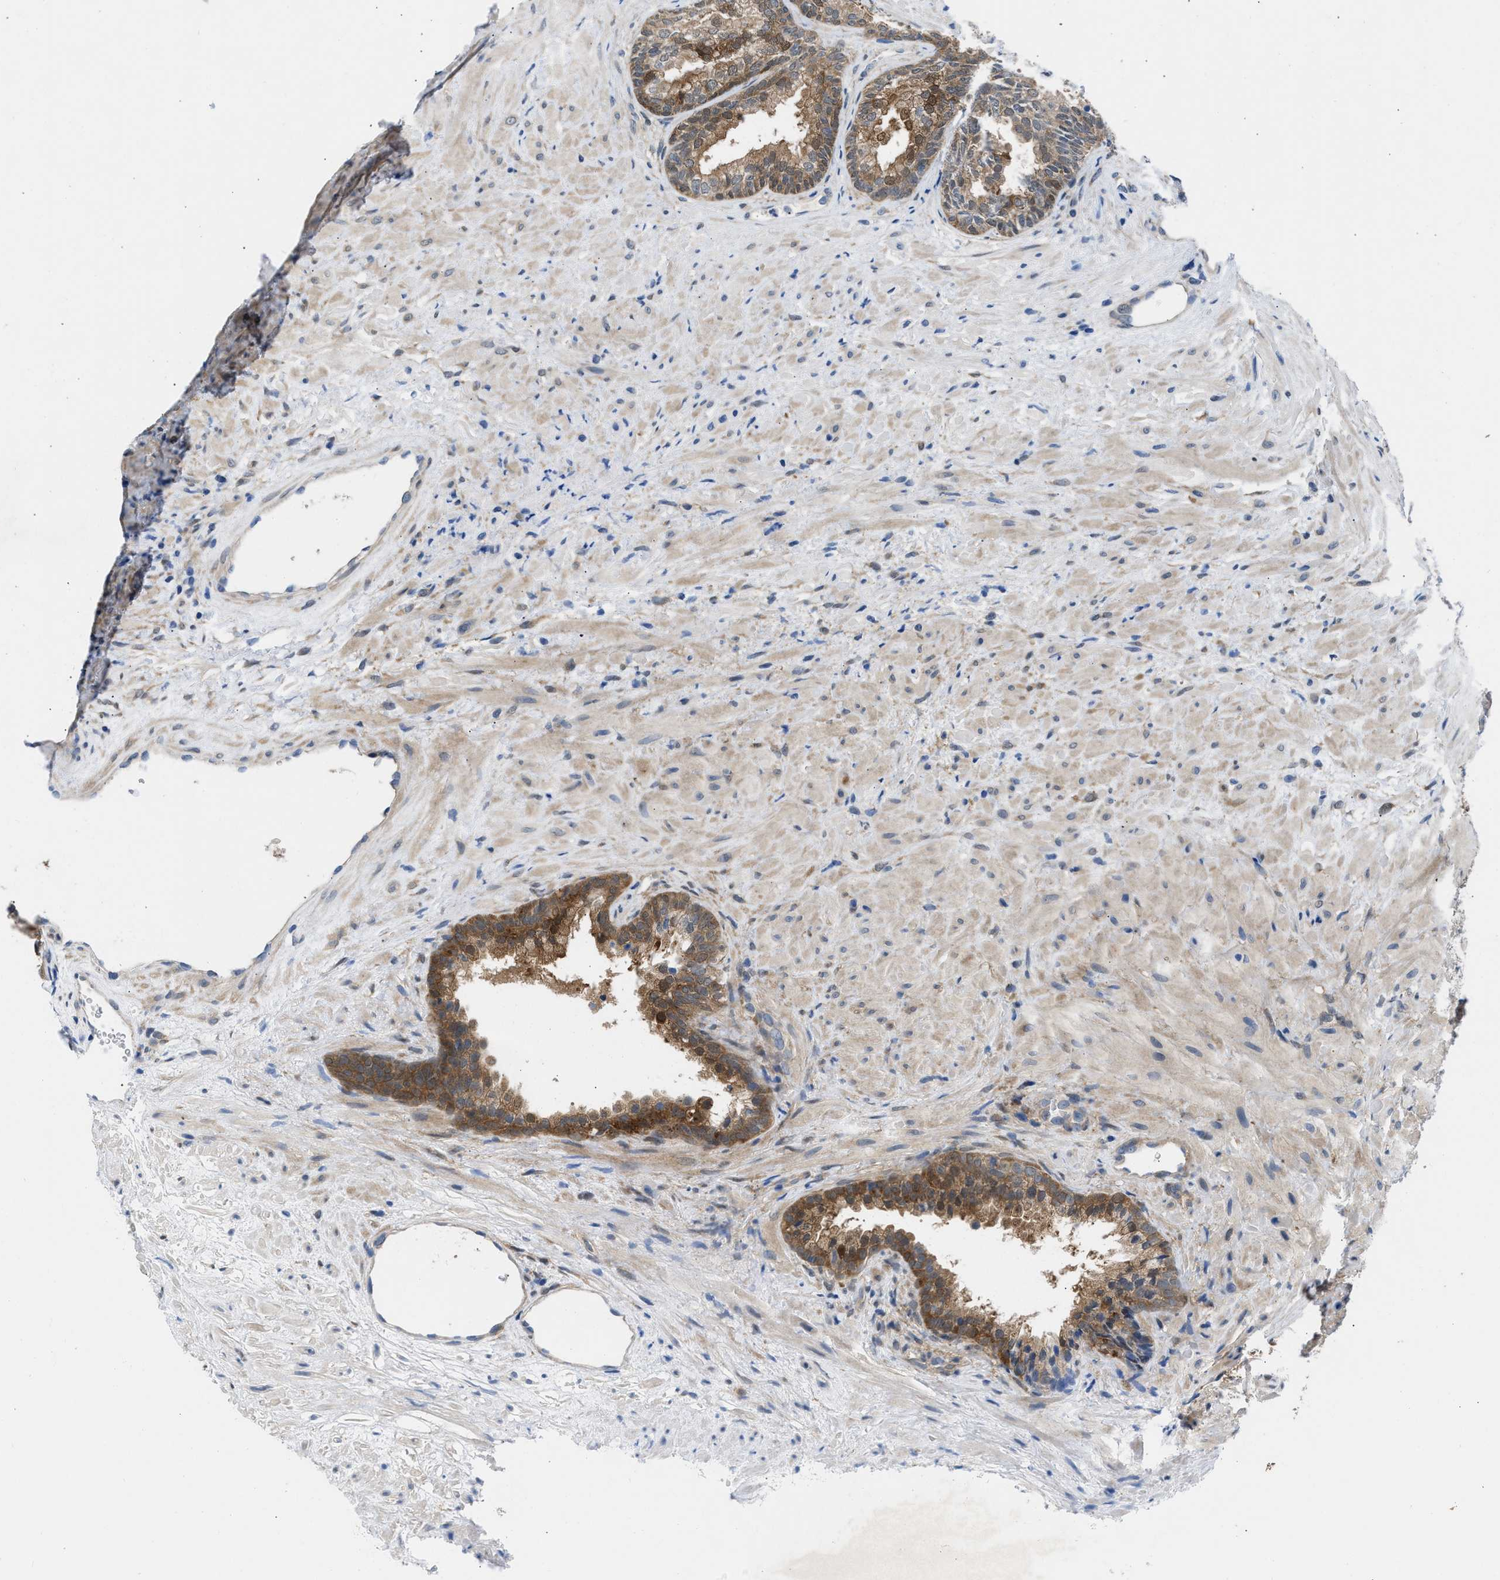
{"staining": {"intensity": "strong", "quantity": ">75%", "location": "cytoplasmic/membranous,nuclear"}, "tissue": "prostate", "cell_type": "Glandular cells", "image_type": "normal", "snomed": [{"axis": "morphology", "description": "Normal tissue, NOS"}, {"axis": "topography", "description": "Prostate"}], "caption": "Glandular cells reveal high levels of strong cytoplasmic/membranous,nuclear expression in approximately >75% of cells in benign prostate. Nuclei are stained in blue.", "gene": "CBR1", "patient": {"sex": "male", "age": 76}}